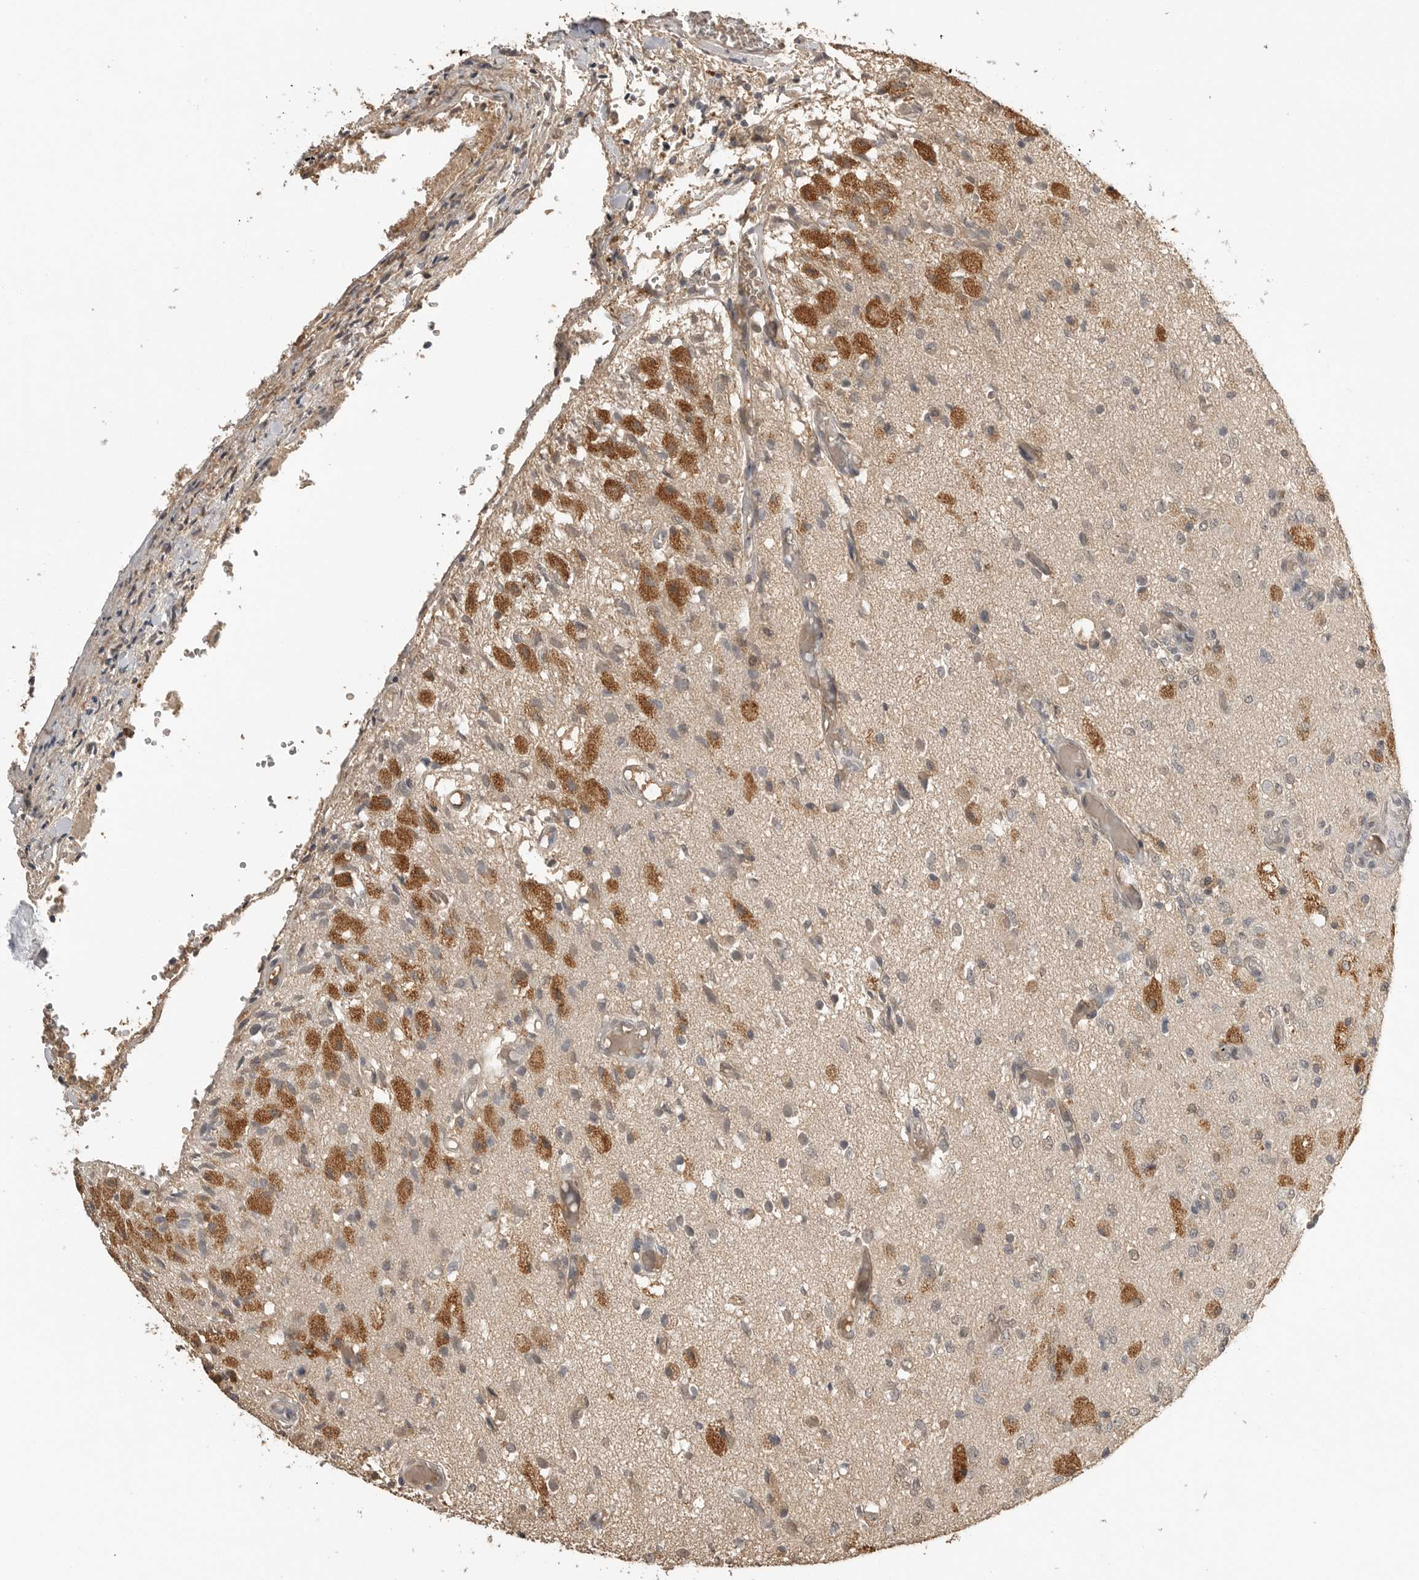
{"staining": {"intensity": "moderate", "quantity": "25%-75%", "location": "cytoplasmic/membranous"}, "tissue": "glioma", "cell_type": "Tumor cells", "image_type": "cancer", "snomed": [{"axis": "morphology", "description": "Normal tissue, NOS"}, {"axis": "morphology", "description": "Glioma, malignant, High grade"}, {"axis": "topography", "description": "Cerebral cortex"}], "caption": "A brown stain highlights moderate cytoplasmic/membranous staining of a protein in glioma tumor cells. (DAB (3,3'-diaminobenzidine) IHC, brown staining for protein, blue staining for nuclei).", "gene": "ASPSCR1", "patient": {"sex": "male", "age": 77}}